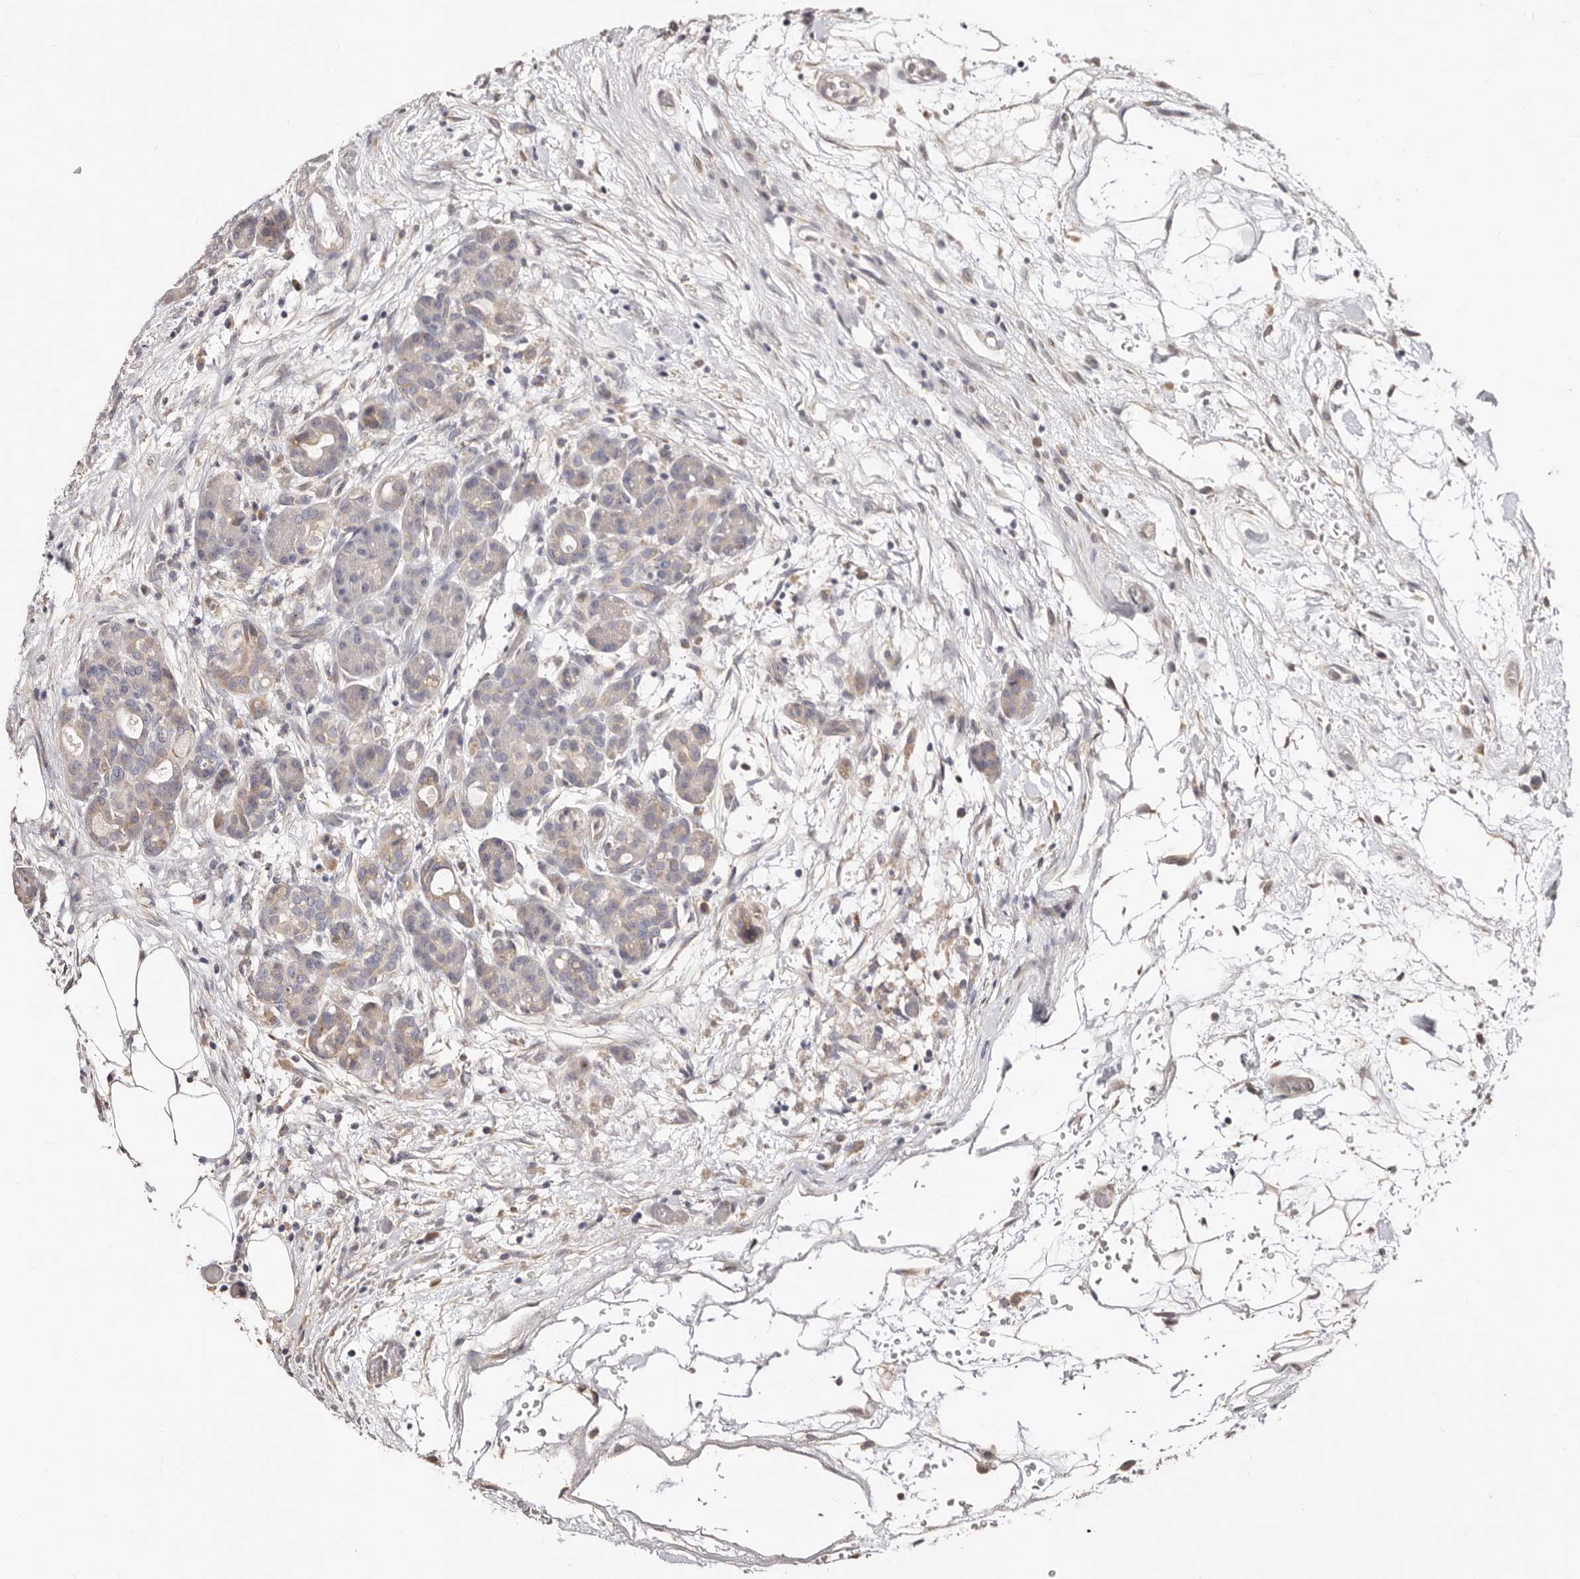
{"staining": {"intensity": "weak", "quantity": "<25%", "location": "cytoplasmic/membranous"}, "tissue": "pancreas", "cell_type": "Exocrine glandular cells", "image_type": "normal", "snomed": [{"axis": "morphology", "description": "Normal tissue, NOS"}, {"axis": "topography", "description": "Pancreas"}], "caption": "This histopathology image is of unremarkable pancreas stained with IHC to label a protein in brown with the nuclei are counter-stained blue. There is no positivity in exocrine glandular cells. (IHC, brightfield microscopy, high magnification).", "gene": "APOL6", "patient": {"sex": "male", "age": 63}}